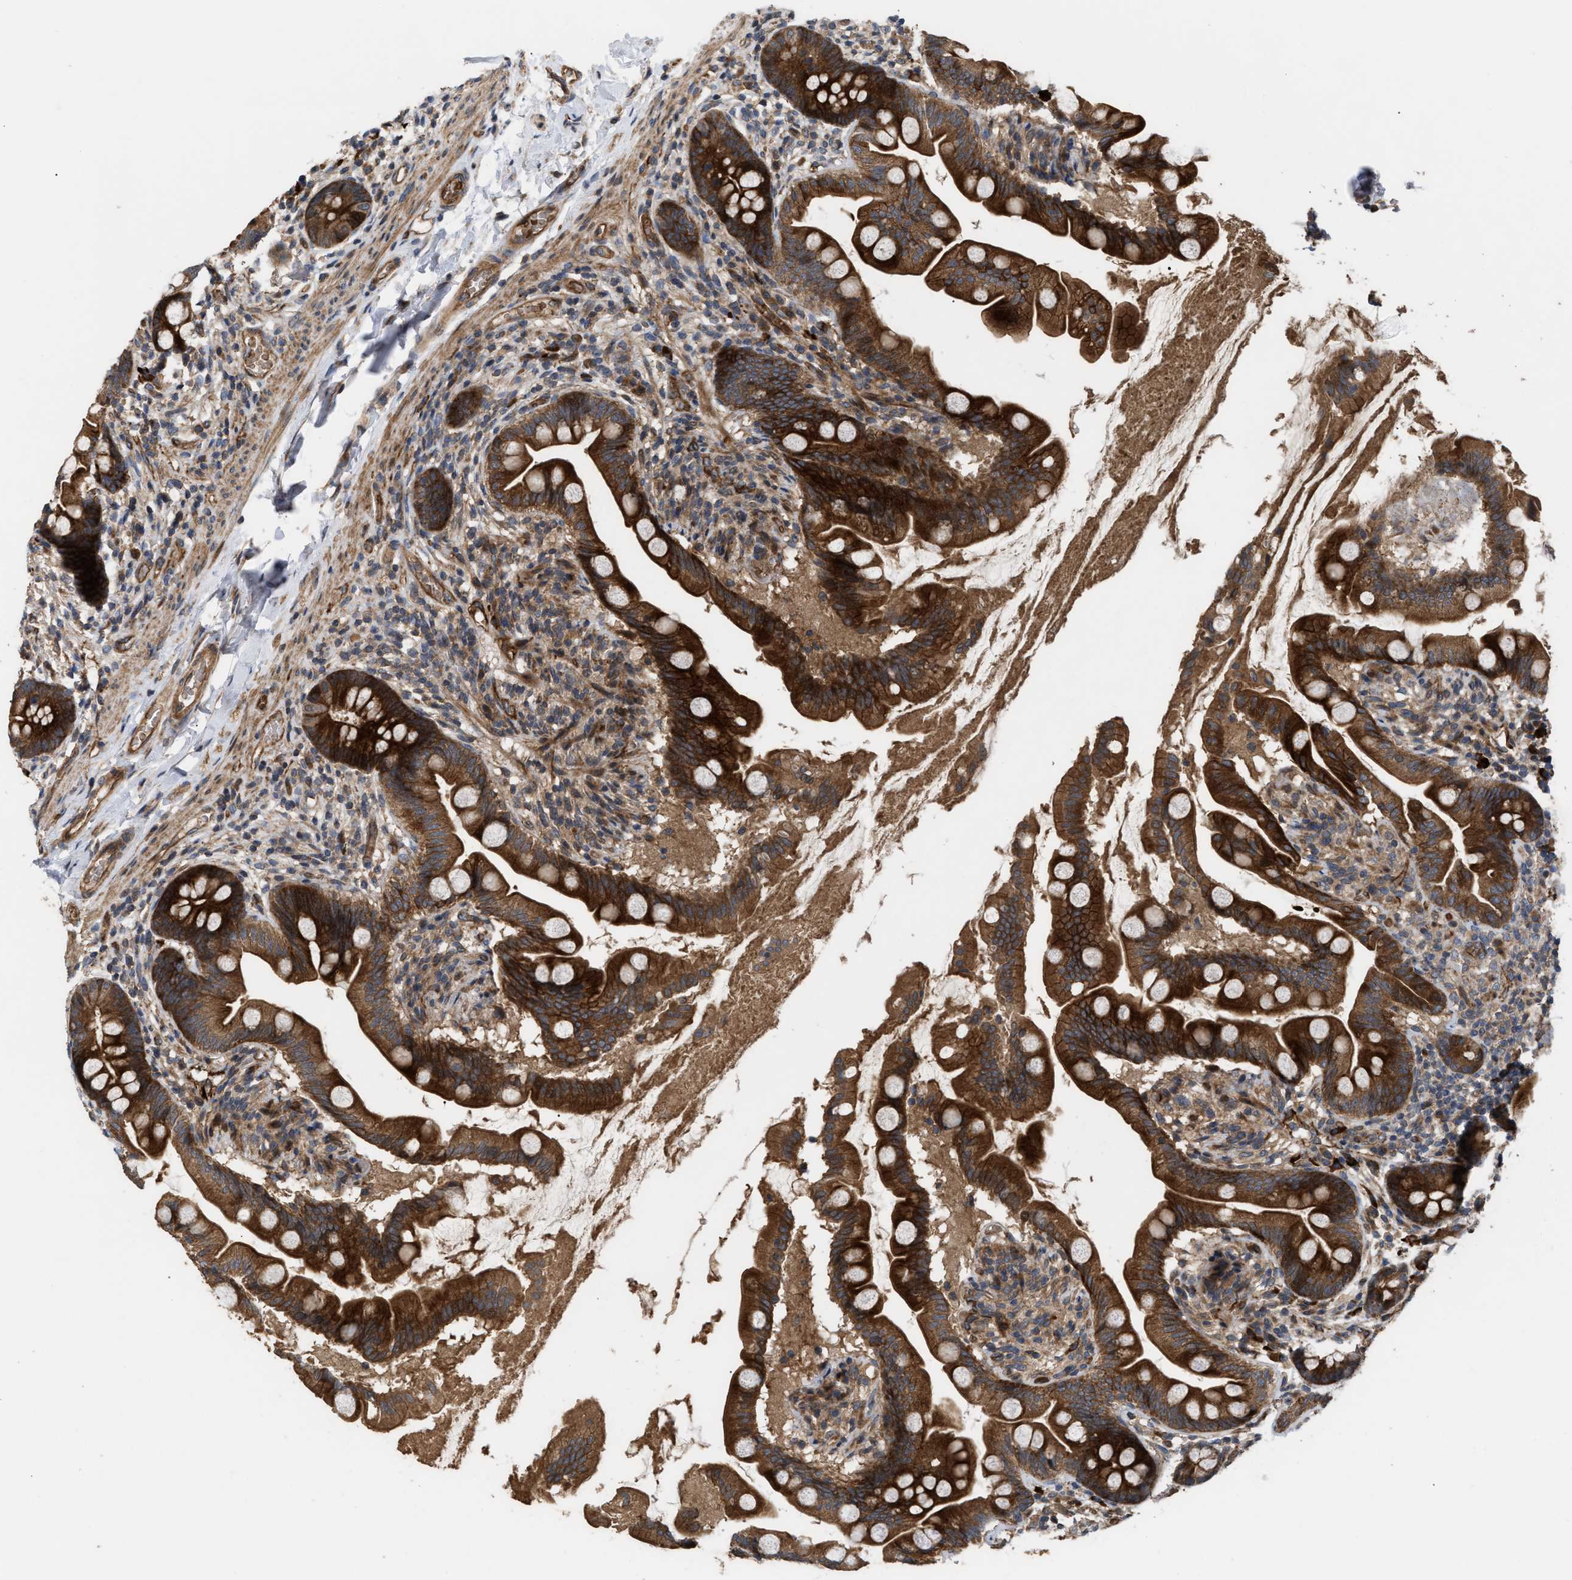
{"staining": {"intensity": "strong", "quantity": ">75%", "location": "cytoplasmic/membranous"}, "tissue": "small intestine", "cell_type": "Glandular cells", "image_type": "normal", "snomed": [{"axis": "morphology", "description": "Normal tissue, NOS"}, {"axis": "topography", "description": "Small intestine"}], "caption": "Immunohistochemistry (IHC) of unremarkable human small intestine demonstrates high levels of strong cytoplasmic/membranous positivity in about >75% of glandular cells. Ihc stains the protein of interest in brown and the nuclei are stained blue.", "gene": "STAU1", "patient": {"sex": "female", "age": 56}}